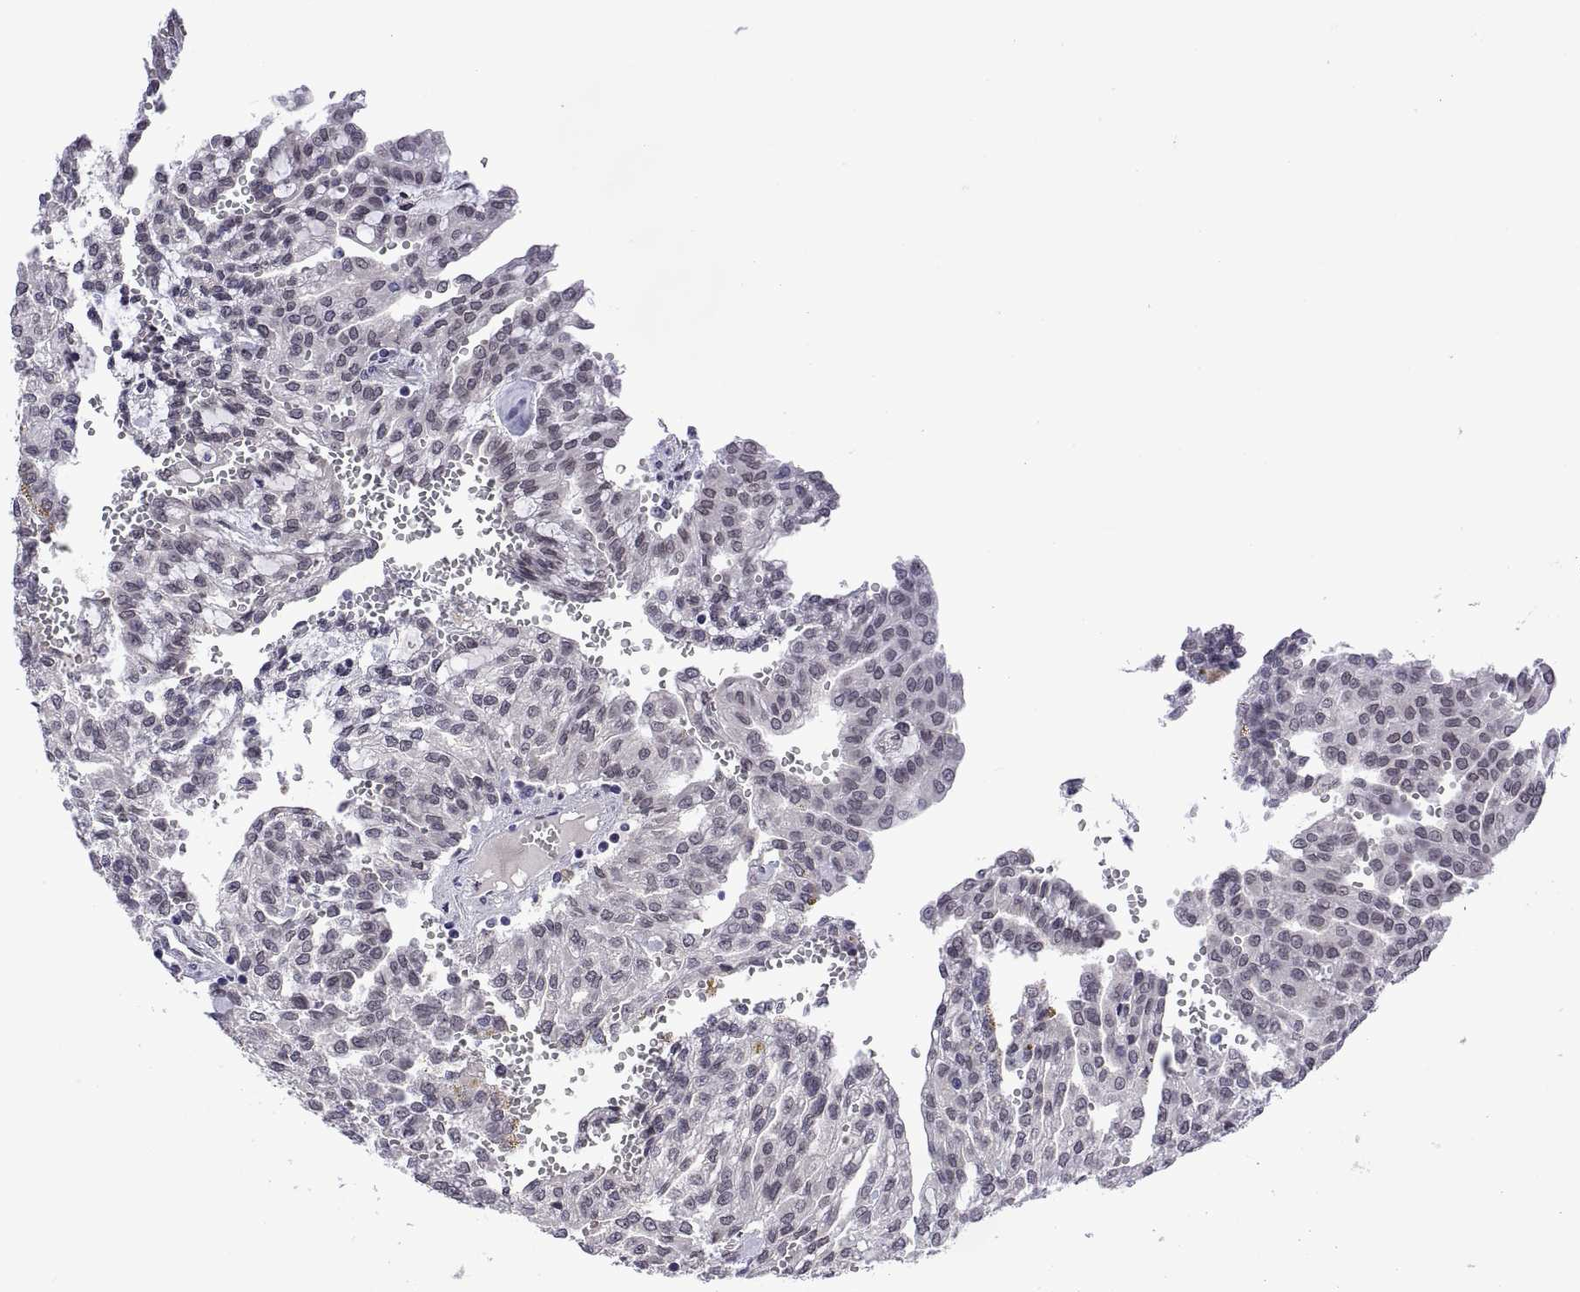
{"staining": {"intensity": "negative", "quantity": "none", "location": "none"}, "tissue": "renal cancer", "cell_type": "Tumor cells", "image_type": "cancer", "snomed": [{"axis": "morphology", "description": "Adenocarcinoma, NOS"}, {"axis": "topography", "description": "Kidney"}], "caption": "Immunohistochemistry (IHC) of renal cancer displays no expression in tumor cells. (Brightfield microscopy of DAB IHC at high magnification).", "gene": "NR4A1", "patient": {"sex": "male", "age": 63}}